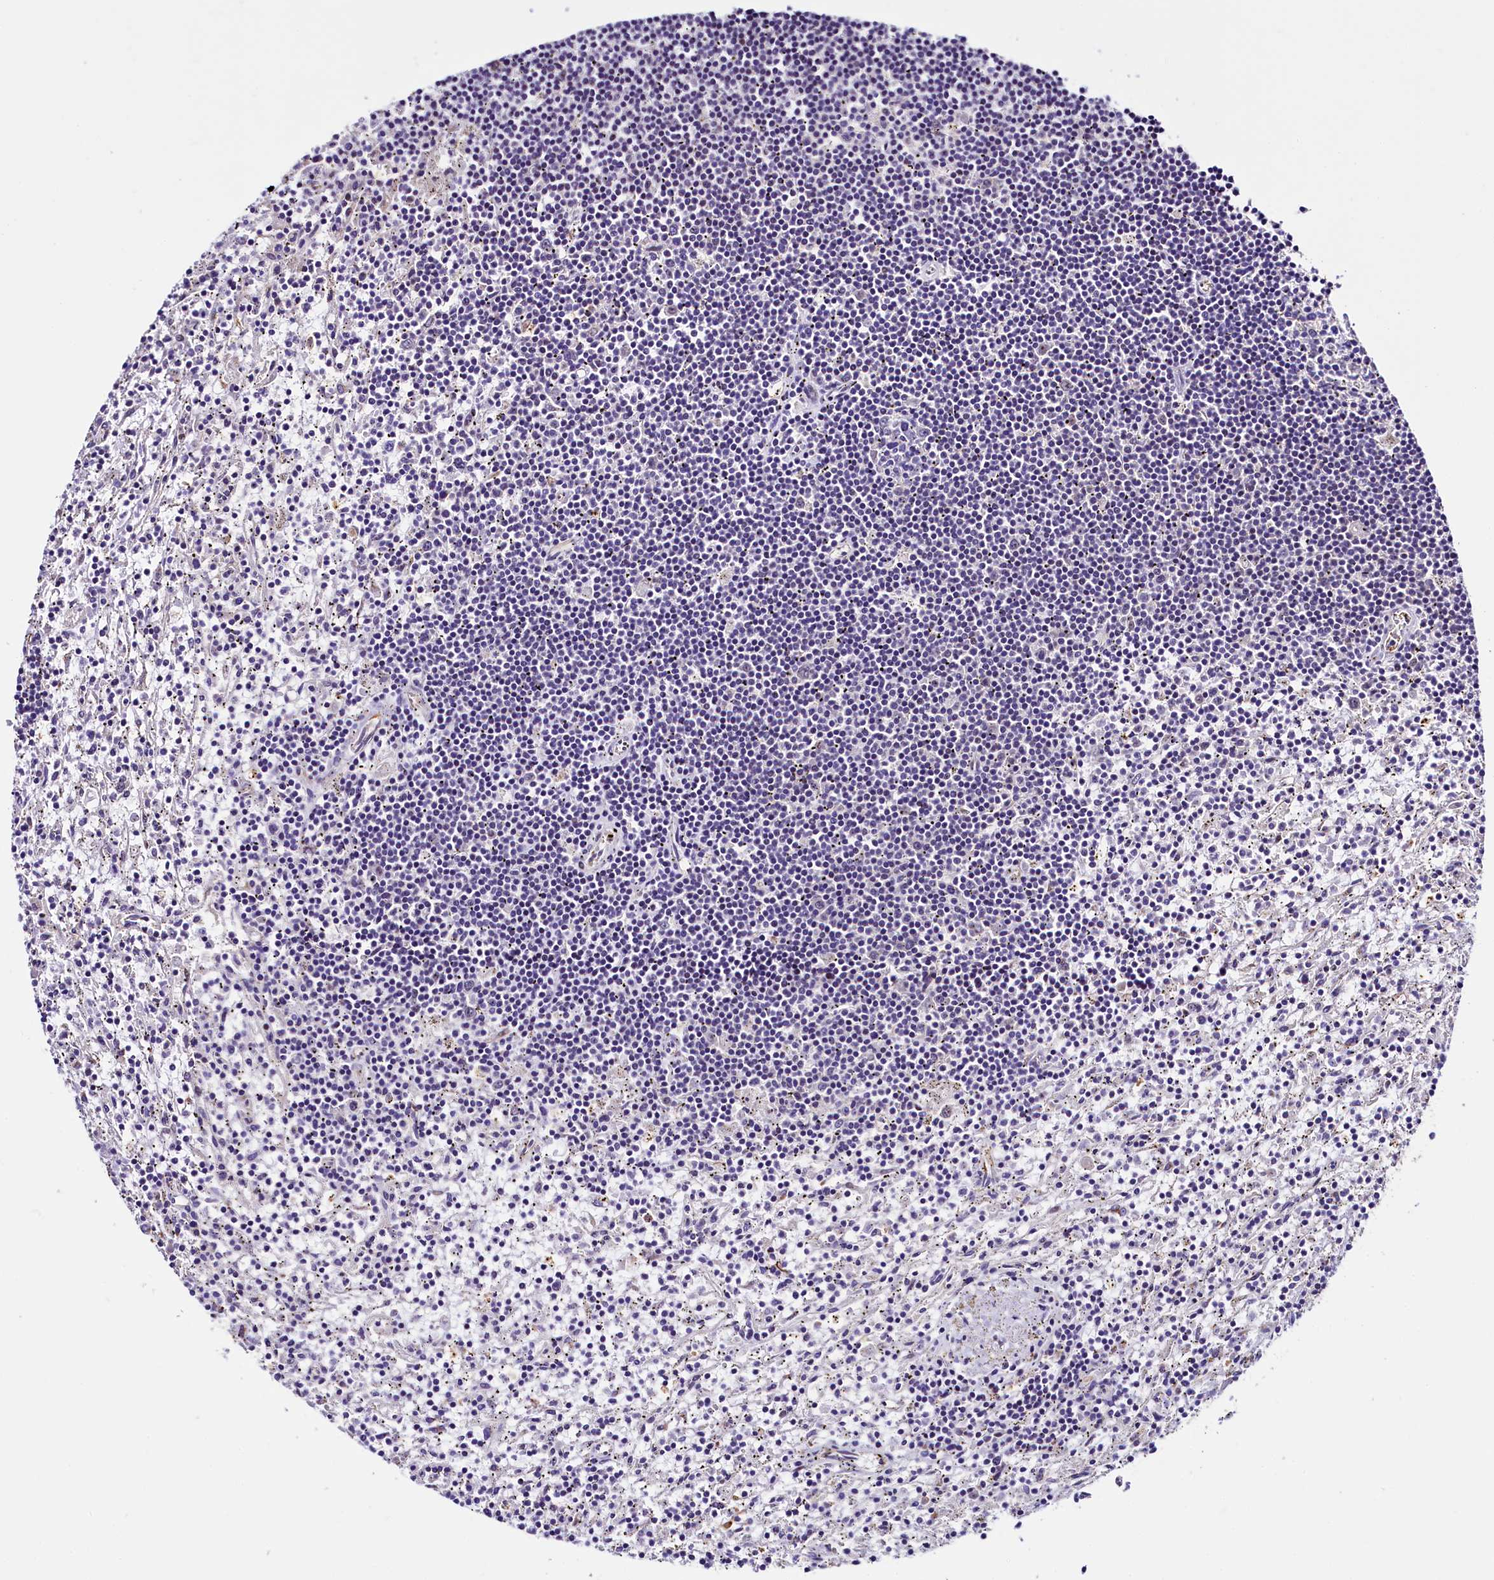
{"staining": {"intensity": "negative", "quantity": "none", "location": "none"}, "tissue": "lymphoma", "cell_type": "Tumor cells", "image_type": "cancer", "snomed": [{"axis": "morphology", "description": "Malignant lymphoma, non-Hodgkin's type, Low grade"}, {"axis": "topography", "description": "Spleen"}], "caption": "Tumor cells are negative for protein expression in human low-grade malignant lymphoma, non-Hodgkin's type. (Immunohistochemistry, brightfield microscopy, high magnification).", "gene": "TRMT112", "patient": {"sex": "male", "age": 76}}